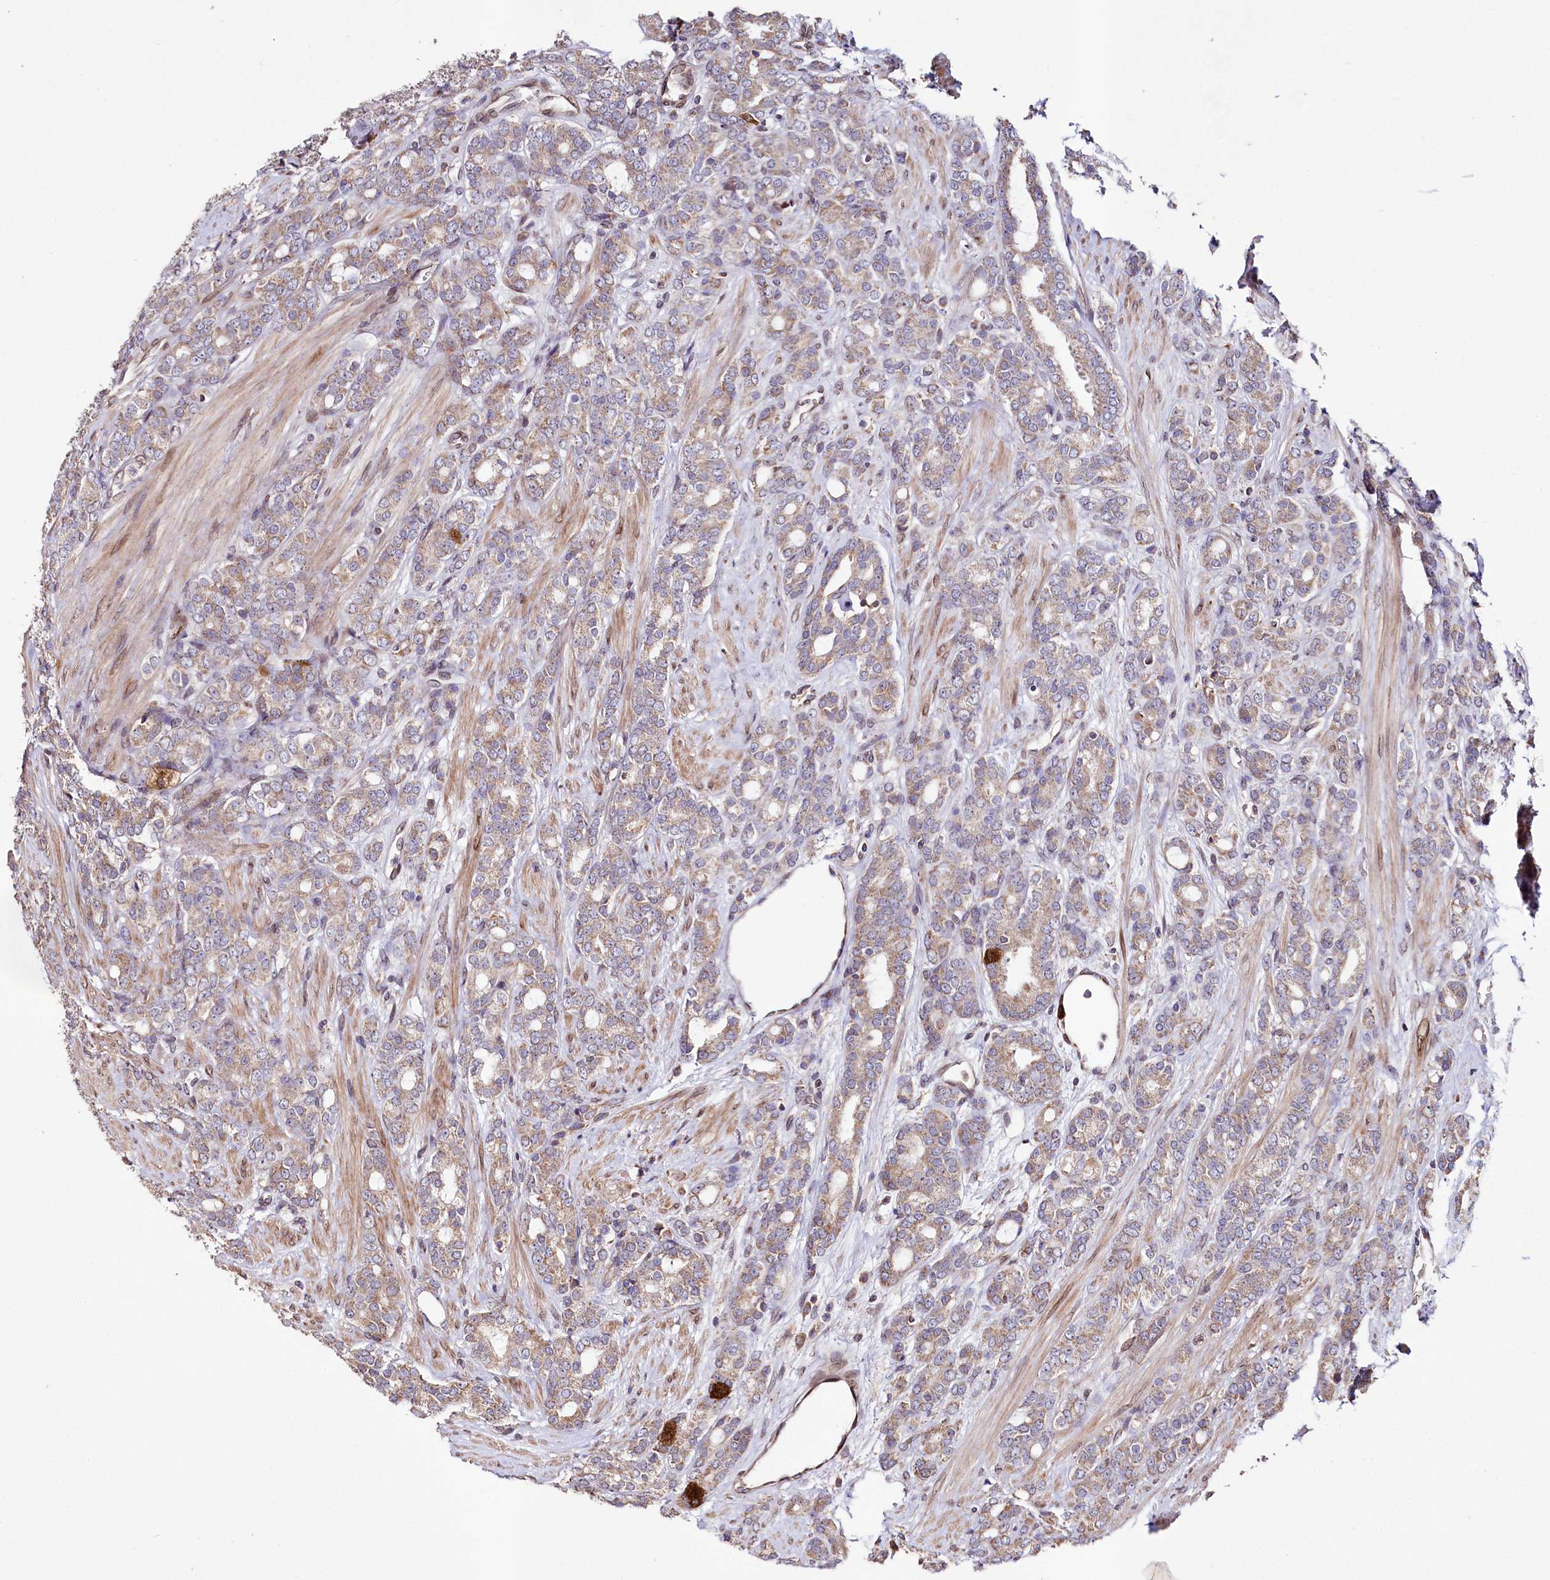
{"staining": {"intensity": "moderate", "quantity": ">75%", "location": "cytoplasmic/membranous"}, "tissue": "prostate cancer", "cell_type": "Tumor cells", "image_type": "cancer", "snomed": [{"axis": "morphology", "description": "Adenocarcinoma, High grade"}, {"axis": "topography", "description": "Prostate"}], "caption": "Prostate cancer (adenocarcinoma (high-grade)) stained with DAB (3,3'-diaminobenzidine) immunohistochemistry reveals medium levels of moderate cytoplasmic/membranous expression in approximately >75% of tumor cells.", "gene": "ZNF226", "patient": {"sex": "male", "age": 62}}